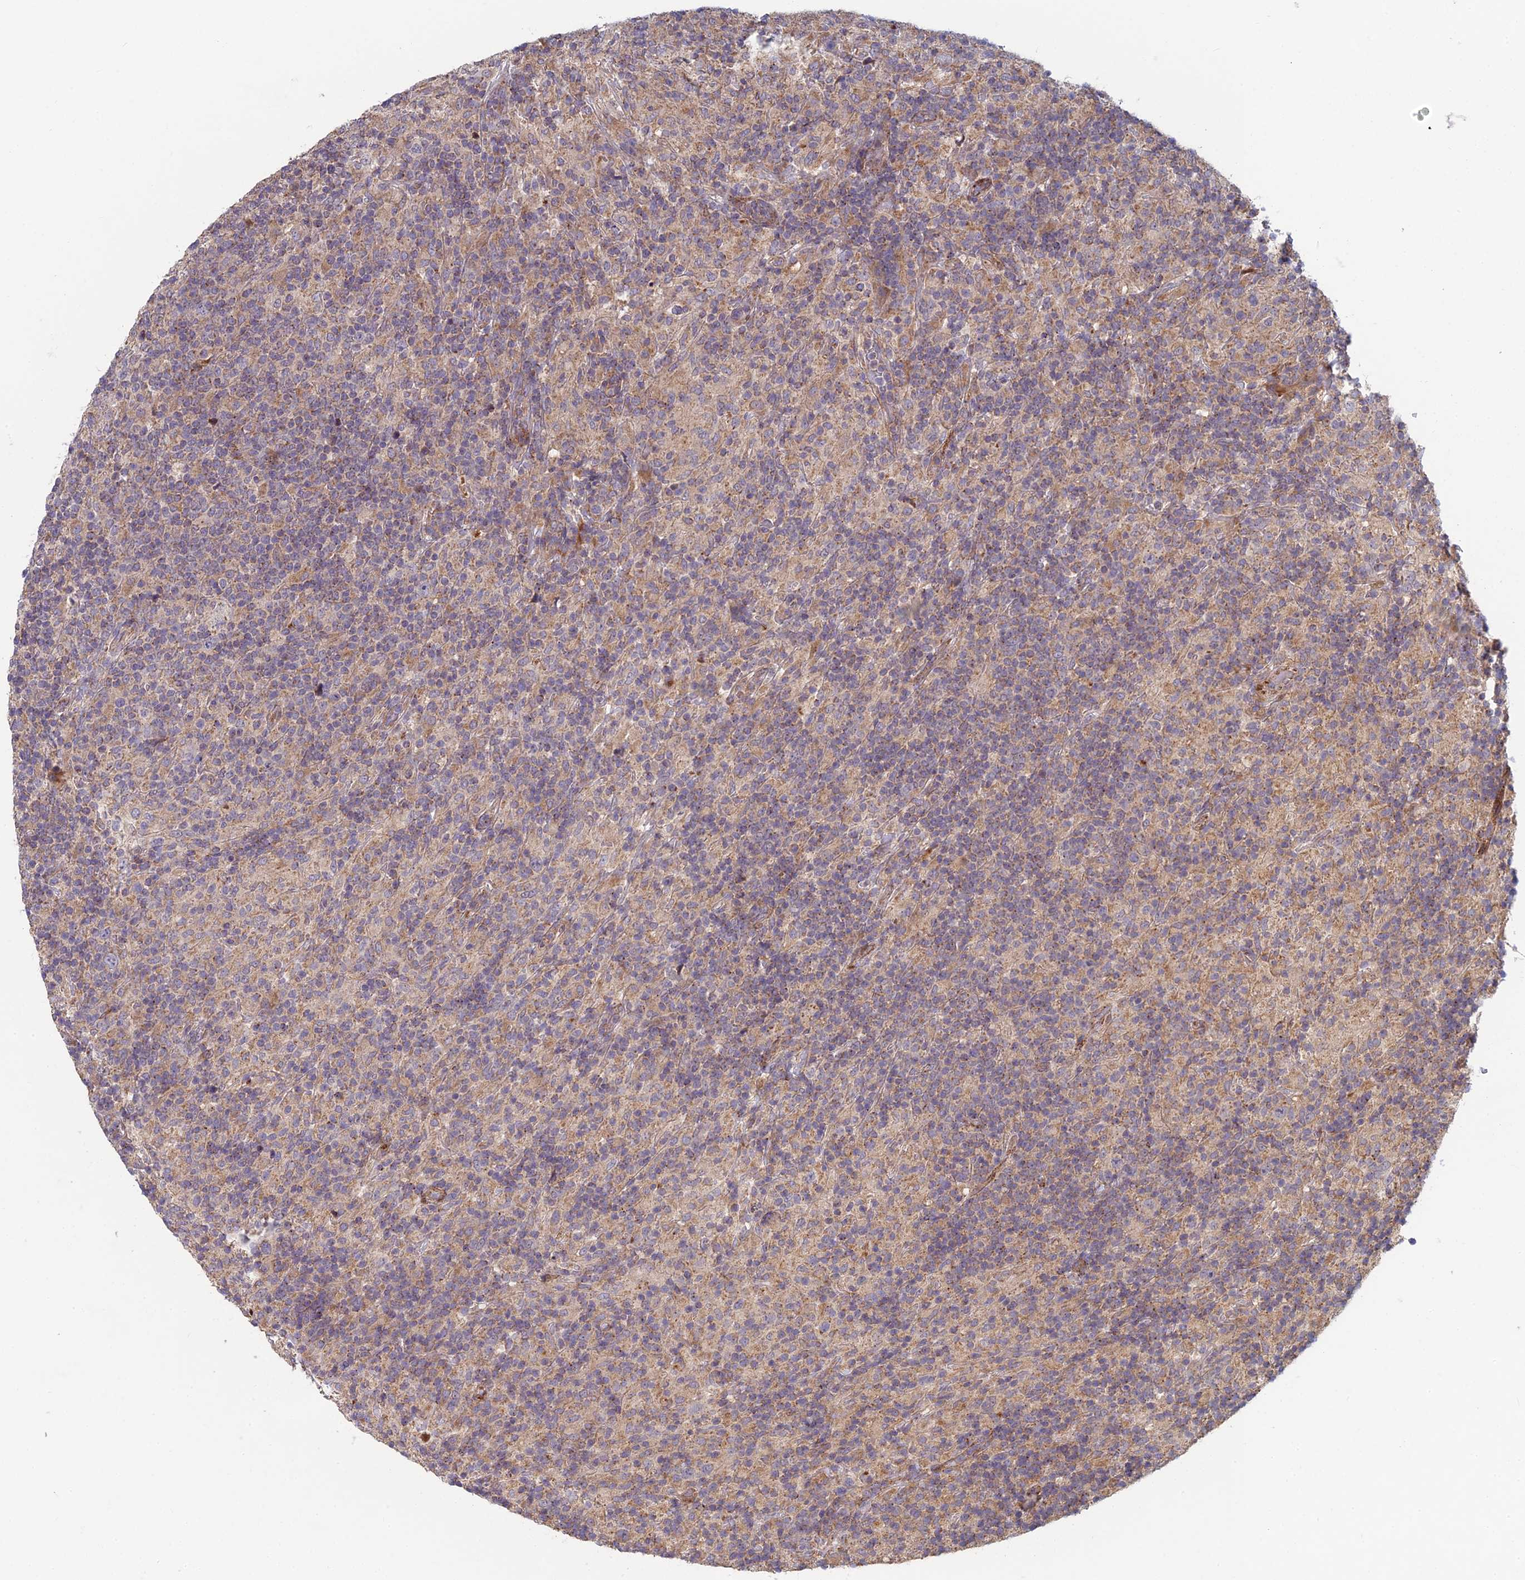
{"staining": {"intensity": "negative", "quantity": "none", "location": "none"}, "tissue": "lymphoma", "cell_type": "Tumor cells", "image_type": "cancer", "snomed": [{"axis": "morphology", "description": "Hodgkin's disease, NOS"}, {"axis": "topography", "description": "Lymph node"}], "caption": "This photomicrograph is of Hodgkin's disease stained with immunohistochemistry to label a protein in brown with the nuclei are counter-stained blue. There is no expression in tumor cells.", "gene": "FOXS1", "patient": {"sex": "male", "age": 70}}